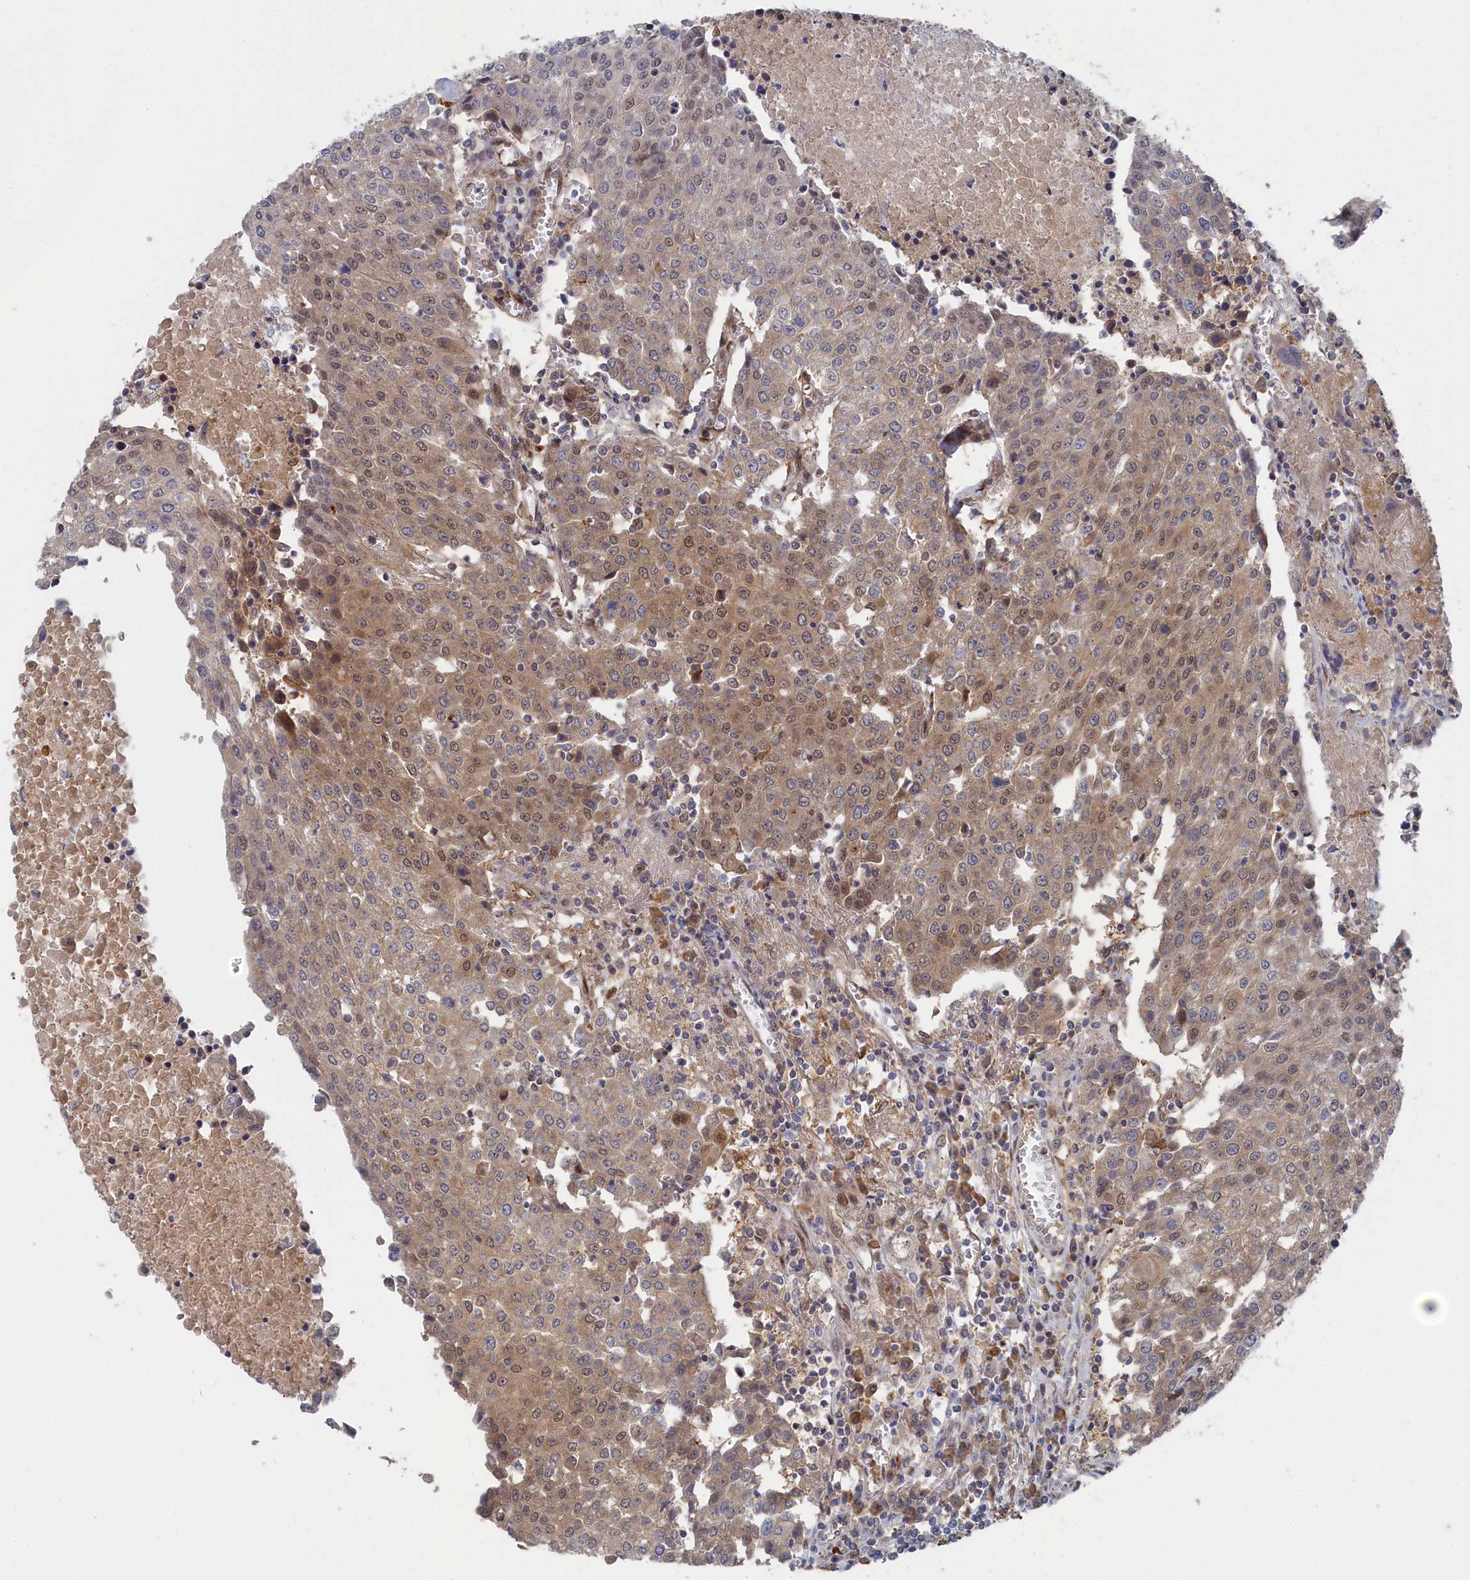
{"staining": {"intensity": "moderate", "quantity": ">75%", "location": "cytoplasmic/membranous,nuclear"}, "tissue": "urothelial cancer", "cell_type": "Tumor cells", "image_type": "cancer", "snomed": [{"axis": "morphology", "description": "Urothelial carcinoma, High grade"}, {"axis": "topography", "description": "Urinary bladder"}], "caption": "Brown immunohistochemical staining in urothelial carcinoma (high-grade) demonstrates moderate cytoplasmic/membranous and nuclear staining in about >75% of tumor cells.", "gene": "IRGQ", "patient": {"sex": "female", "age": 85}}